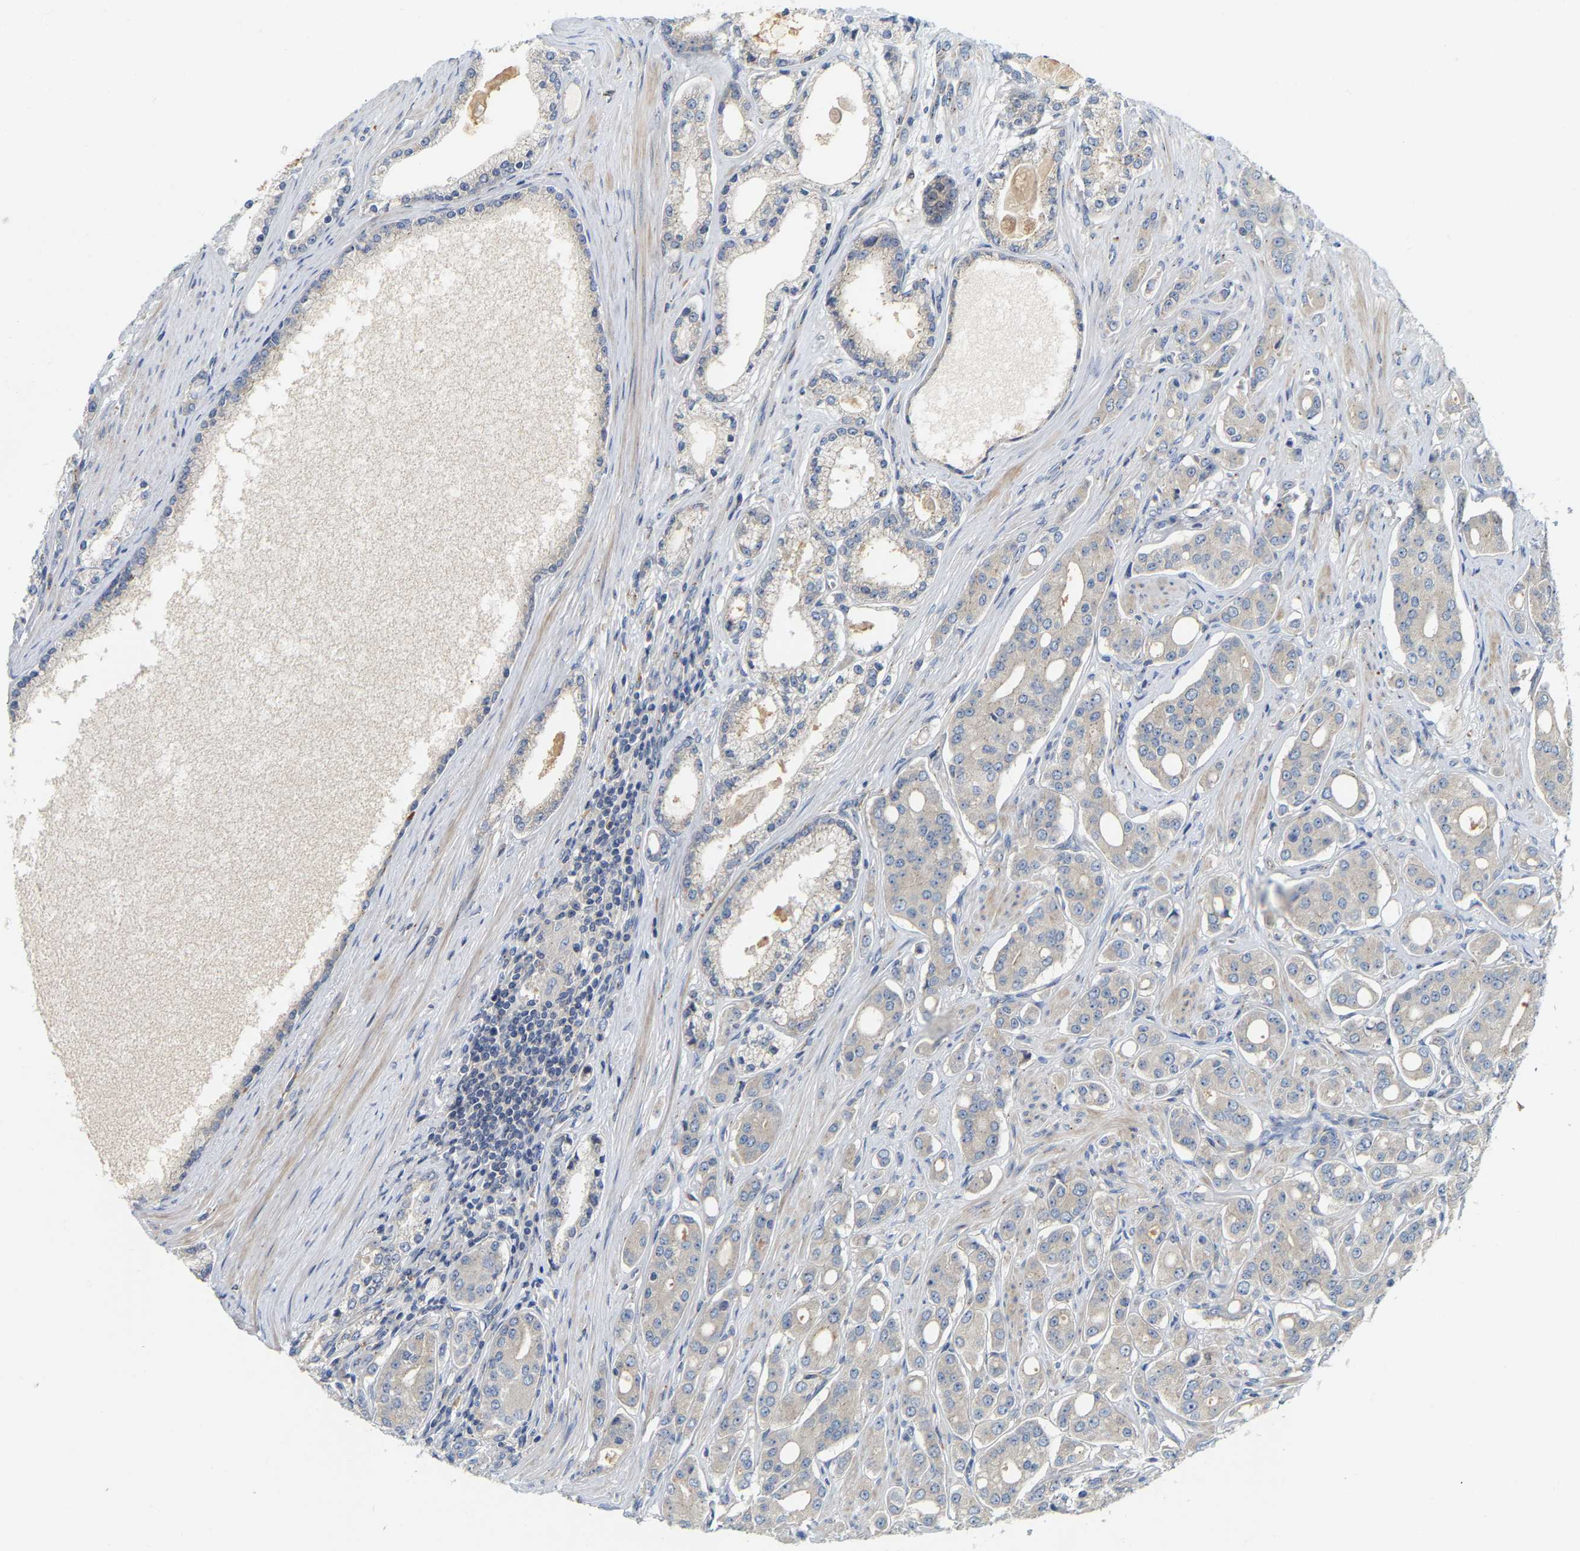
{"staining": {"intensity": "weak", "quantity": "<25%", "location": "cytoplasmic/membranous"}, "tissue": "prostate cancer", "cell_type": "Tumor cells", "image_type": "cancer", "snomed": [{"axis": "morphology", "description": "Adenocarcinoma, High grade"}, {"axis": "topography", "description": "Prostate"}], "caption": "This is a micrograph of IHC staining of prostate high-grade adenocarcinoma, which shows no positivity in tumor cells. (DAB immunohistochemistry visualized using brightfield microscopy, high magnification).", "gene": "PCNT", "patient": {"sex": "male", "age": 71}}